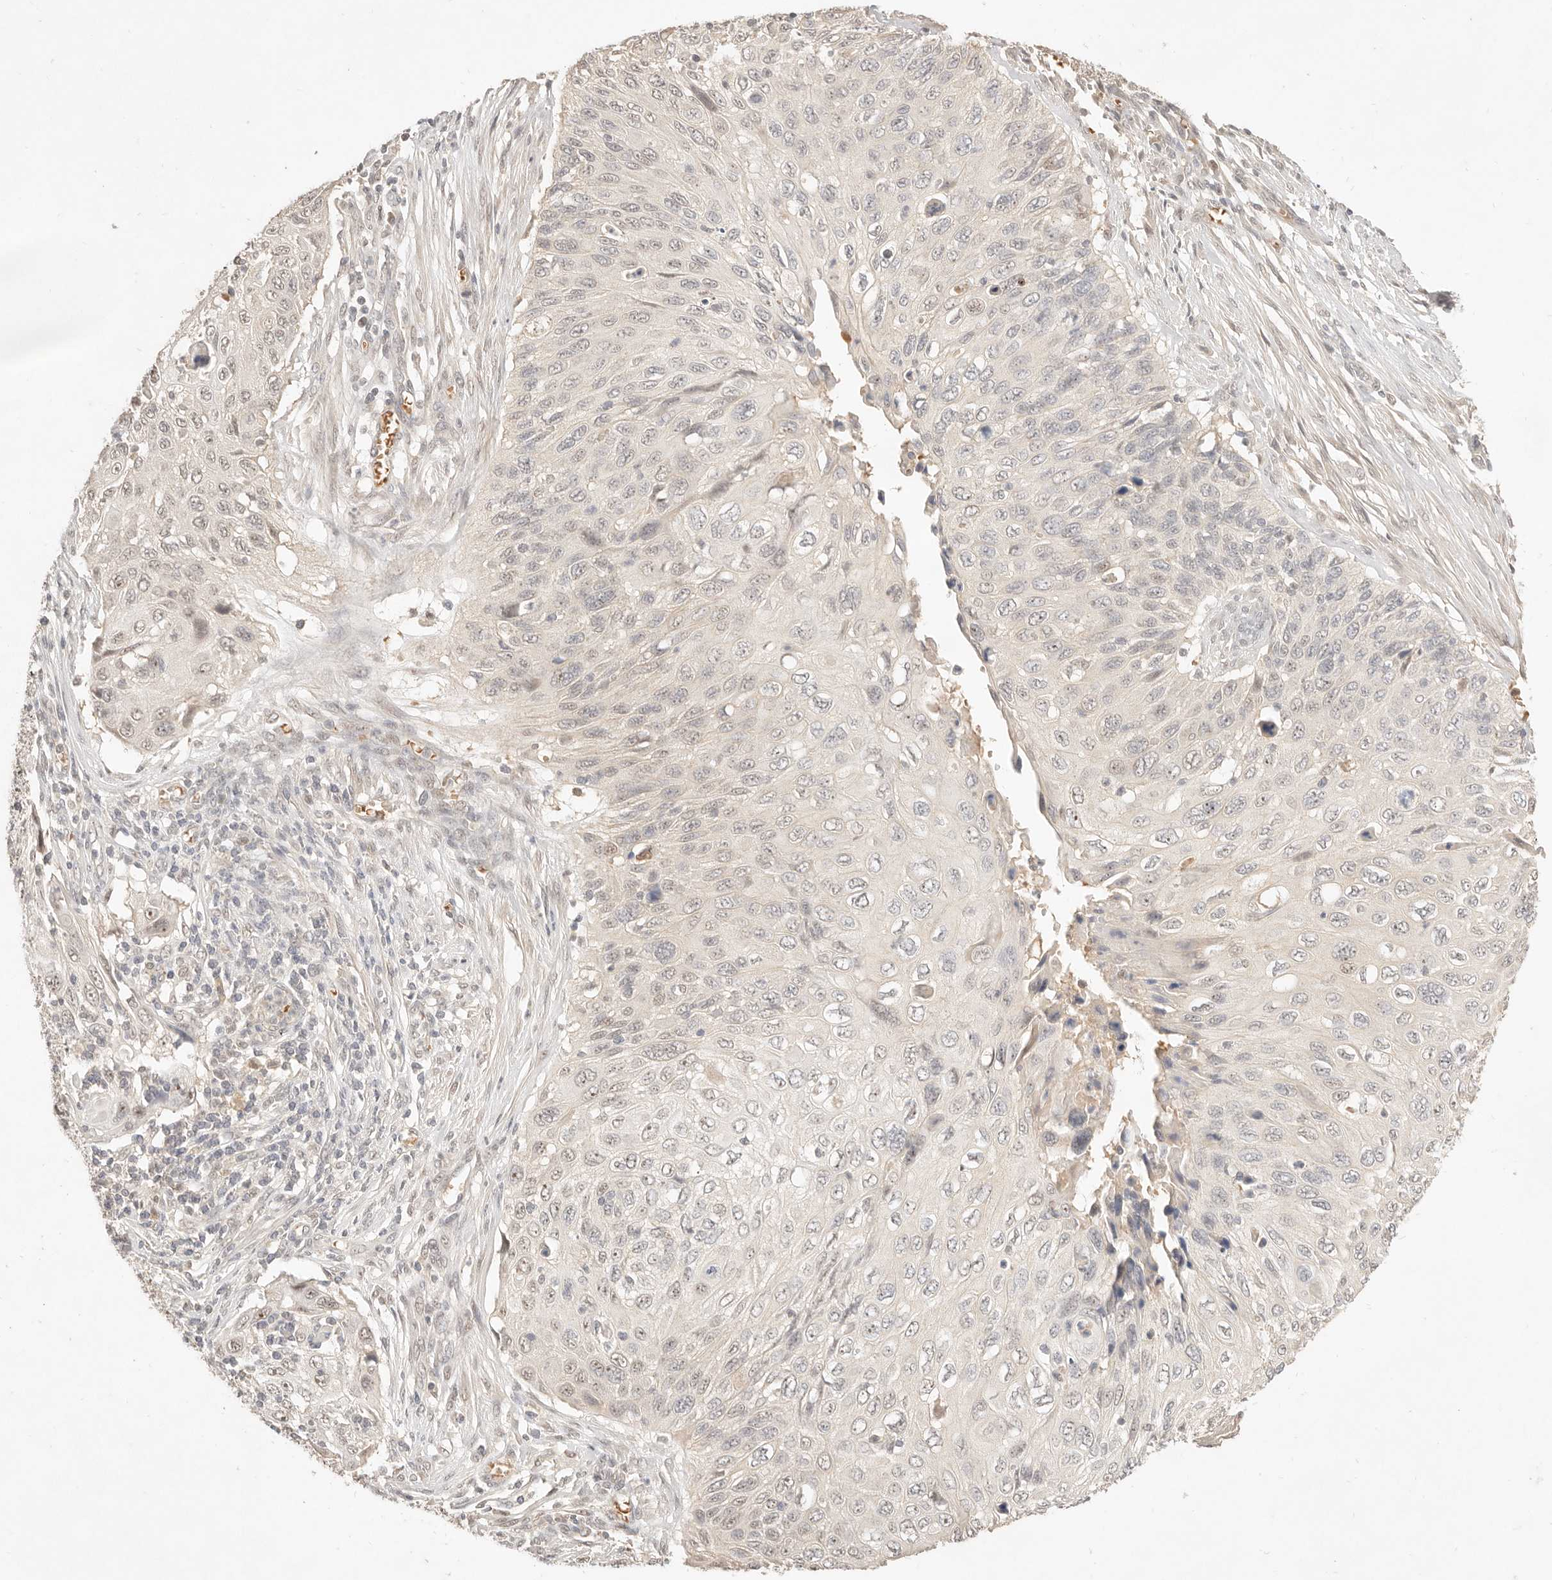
{"staining": {"intensity": "moderate", "quantity": ">75%", "location": "nuclear"}, "tissue": "cervical cancer", "cell_type": "Tumor cells", "image_type": "cancer", "snomed": [{"axis": "morphology", "description": "Squamous cell carcinoma, NOS"}, {"axis": "topography", "description": "Cervix"}], "caption": "There is medium levels of moderate nuclear expression in tumor cells of squamous cell carcinoma (cervical), as demonstrated by immunohistochemical staining (brown color).", "gene": "MEP1A", "patient": {"sex": "female", "age": 70}}